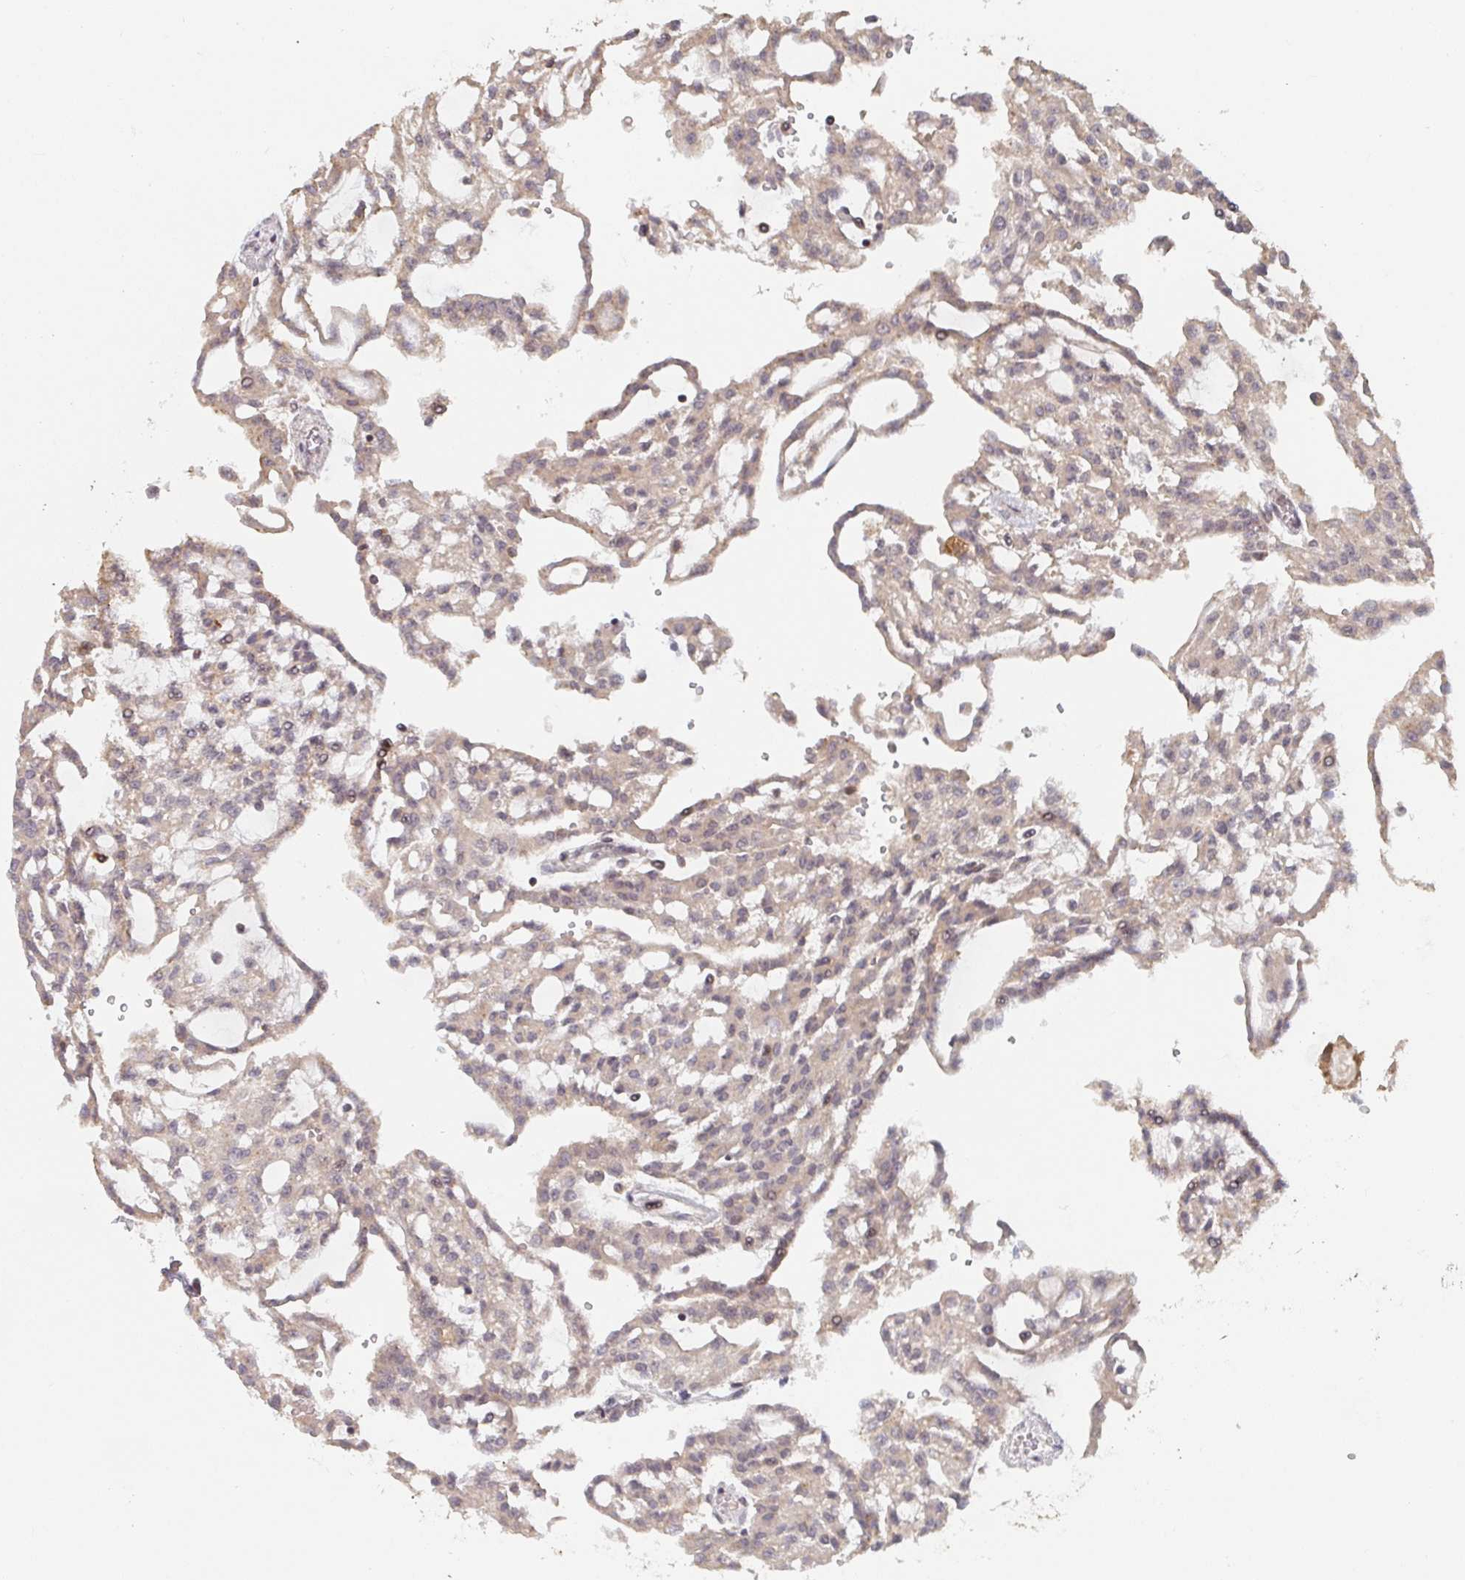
{"staining": {"intensity": "weak", "quantity": "<25%", "location": "cytoplasmic/membranous"}, "tissue": "renal cancer", "cell_type": "Tumor cells", "image_type": "cancer", "snomed": [{"axis": "morphology", "description": "Adenocarcinoma, NOS"}, {"axis": "topography", "description": "Kidney"}], "caption": "Renal adenocarcinoma stained for a protein using immunohistochemistry (IHC) reveals no positivity tumor cells.", "gene": "DCST1", "patient": {"sex": "male", "age": 63}}